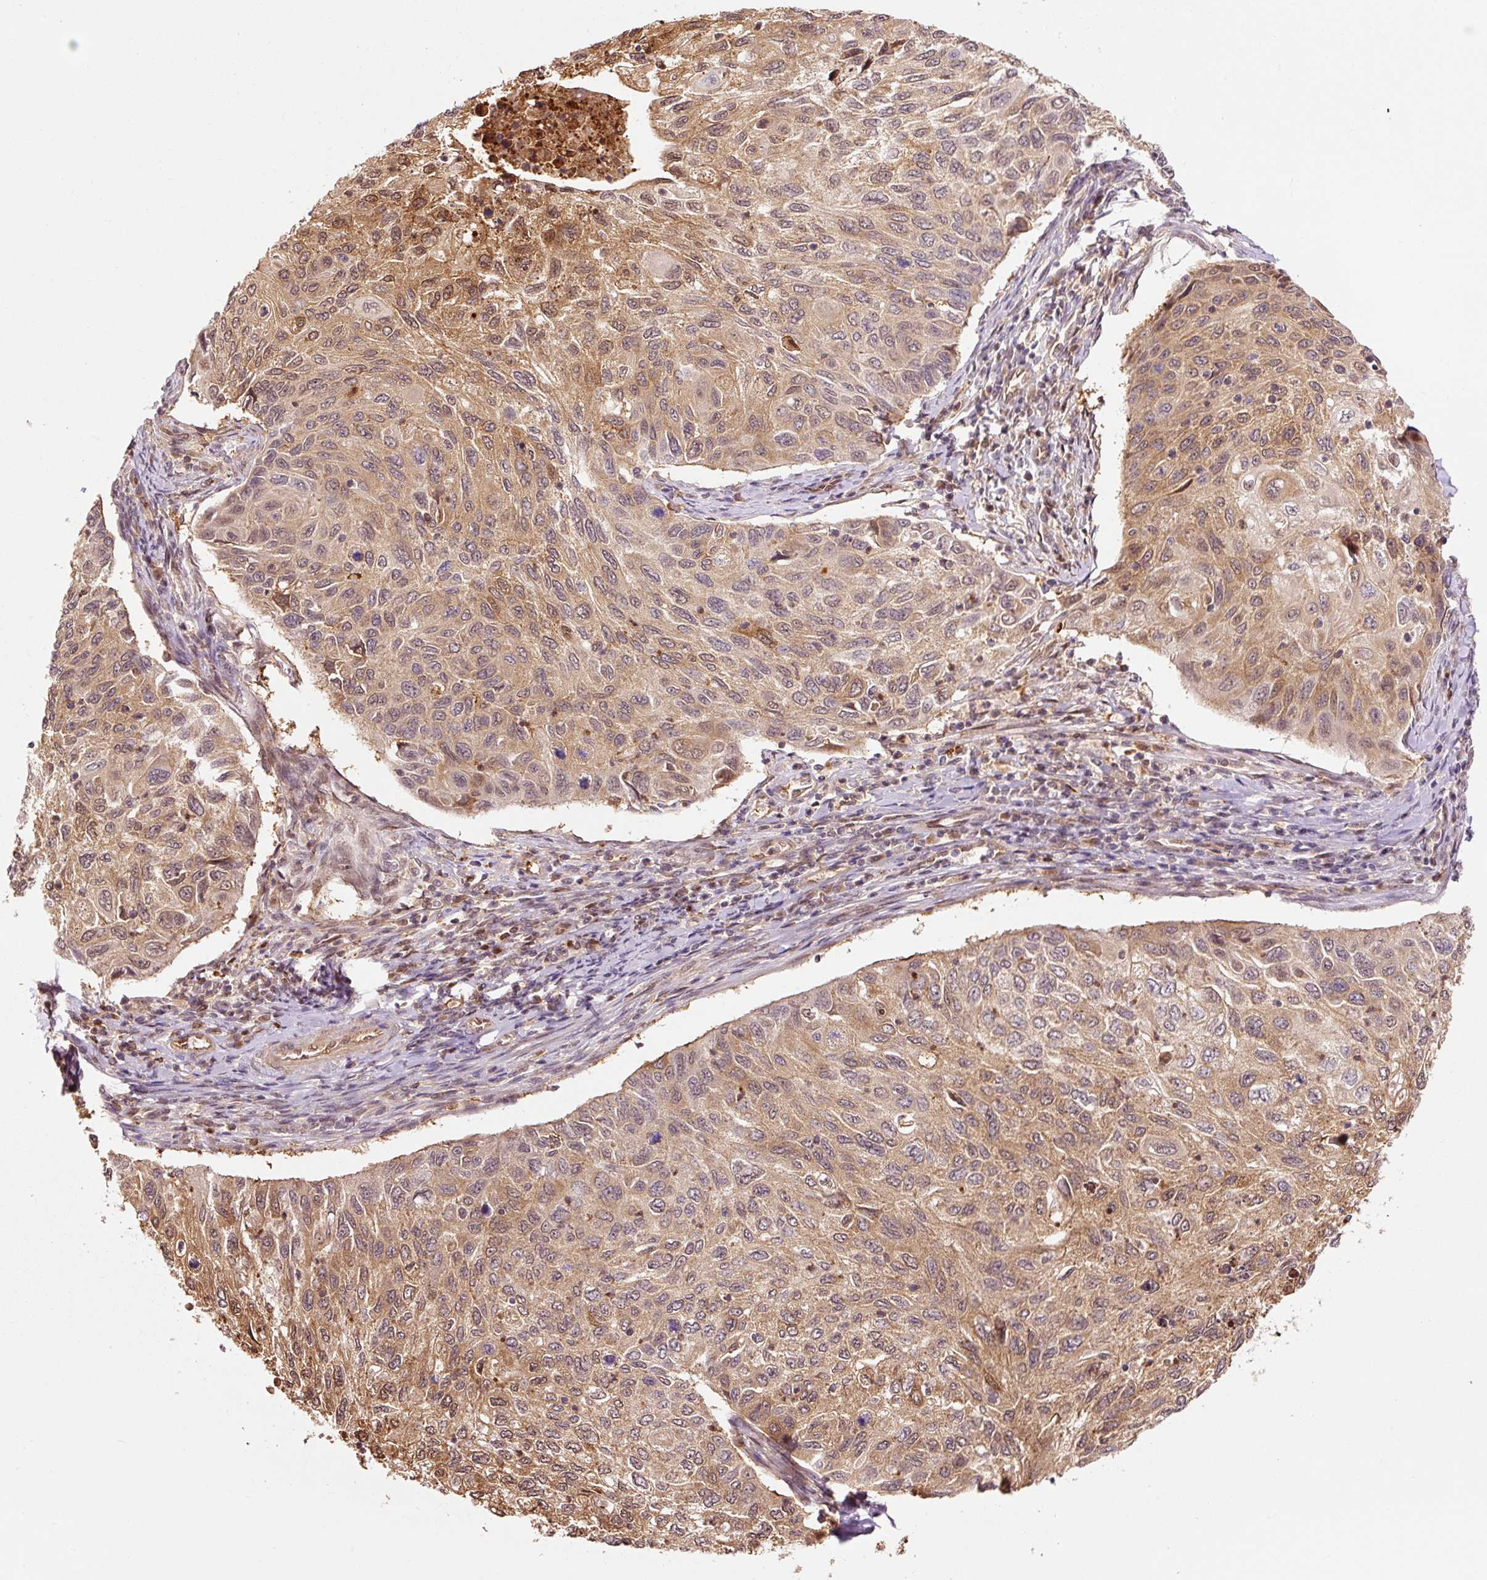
{"staining": {"intensity": "moderate", "quantity": ">75%", "location": "cytoplasmic/membranous,nuclear"}, "tissue": "cervical cancer", "cell_type": "Tumor cells", "image_type": "cancer", "snomed": [{"axis": "morphology", "description": "Squamous cell carcinoma, NOS"}, {"axis": "topography", "description": "Cervix"}], "caption": "This image demonstrates immunohistochemistry staining of cervical cancer (squamous cell carcinoma), with medium moderate cytoplasmic/membranous and nuclear expression in about >75% of tumor cells.", "gene": "FBXL14", "patient": {"sex": "female", "age": 70}}